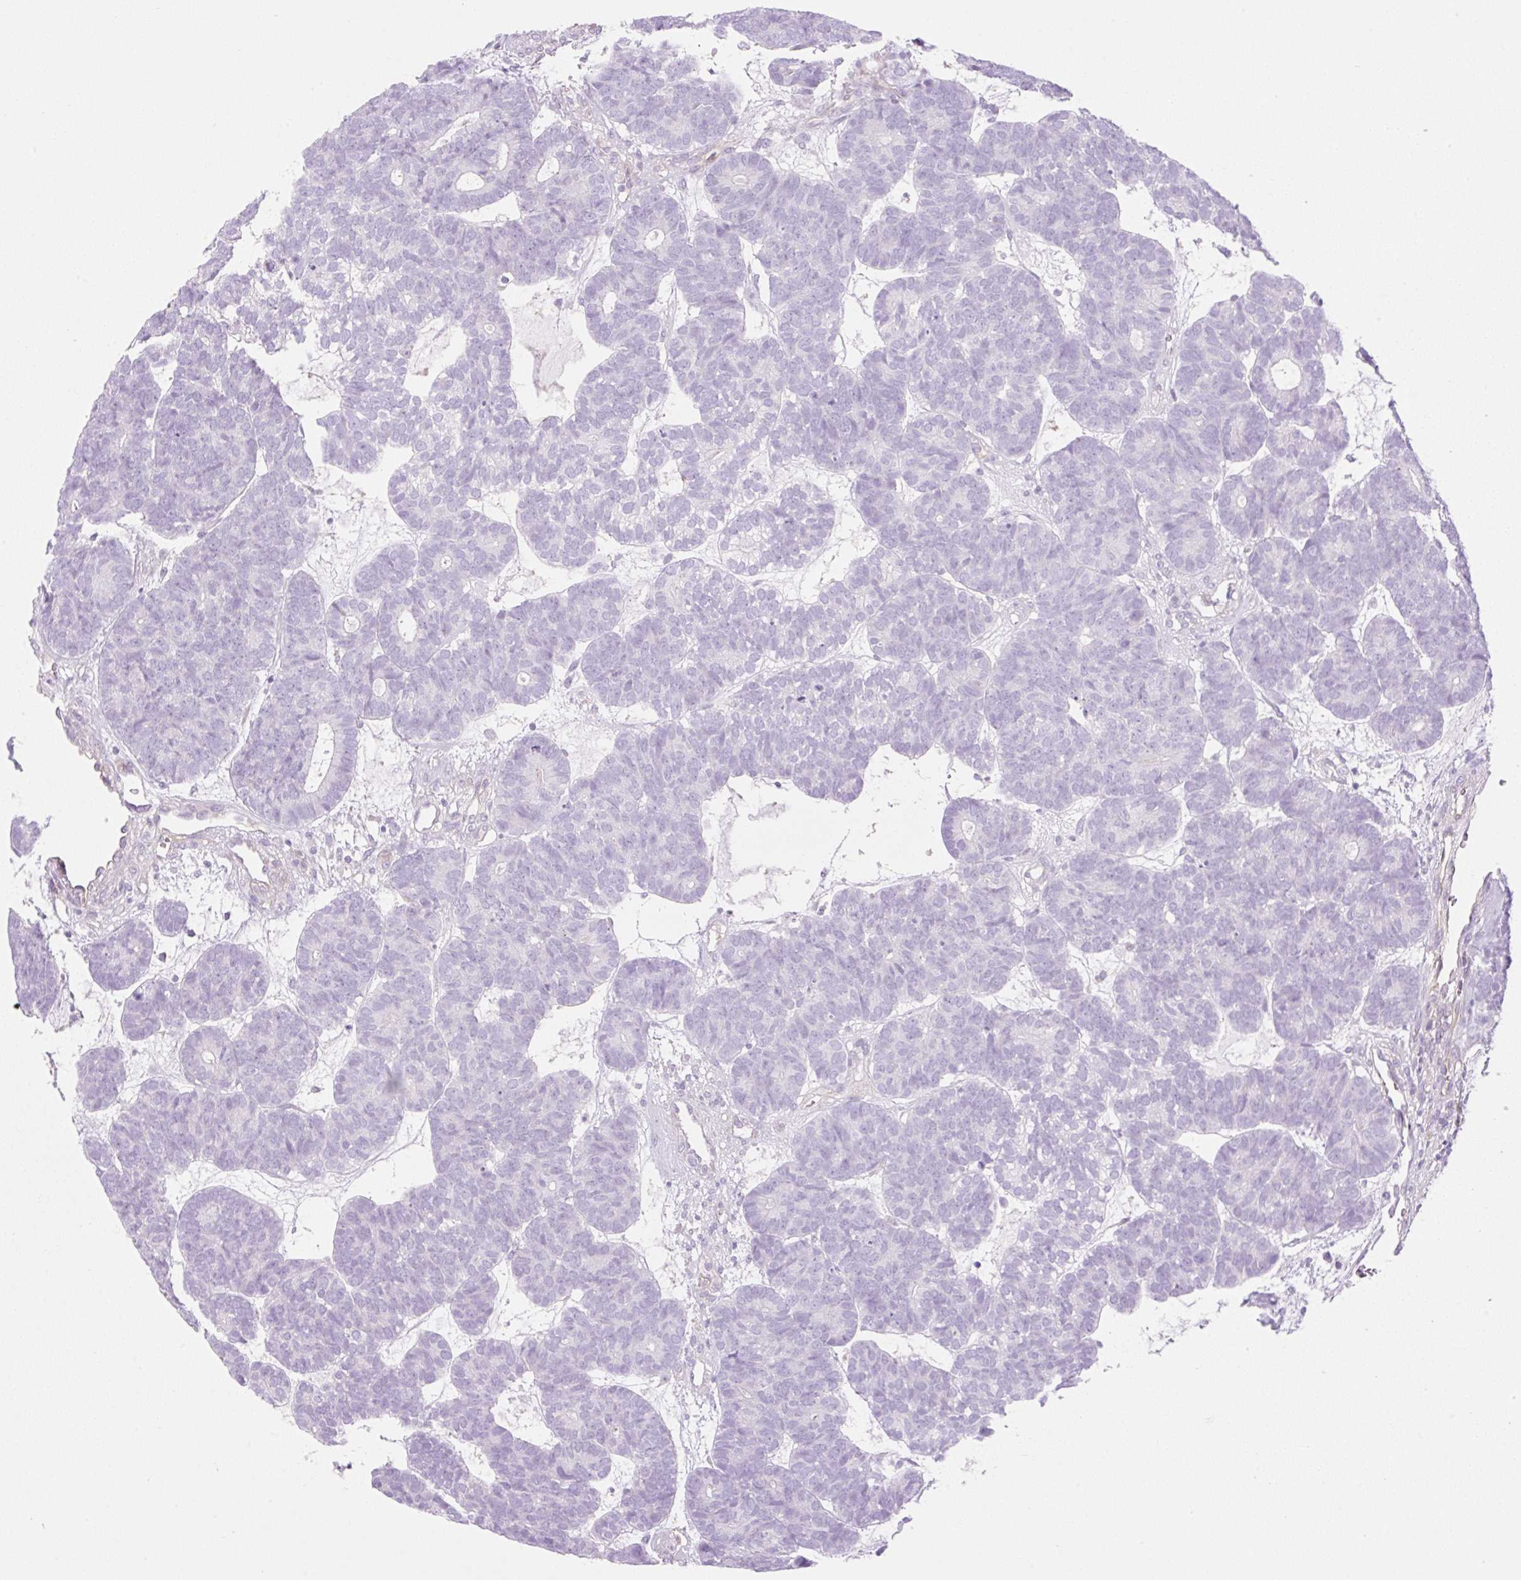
{"staining": {"intensity": "negative", "quantity": "none", "location": "none"}, "tissue": "head and neck cancer", "cell_type": "Tumor cells", "image_type": "cancer", "snomed": [{"axis": "morphology", "description": "Adenocarcinoma, NOS"}, {"axis": "topography", "description": "Head-Neck"}], "caption": "Immunohistochemistry (IHC) of human head and neck cancer (adenocarcinoma) exhibits no expression in tumor cells.", "gene": "EHD3", "patient": {"sex": "female", "age": 81}}